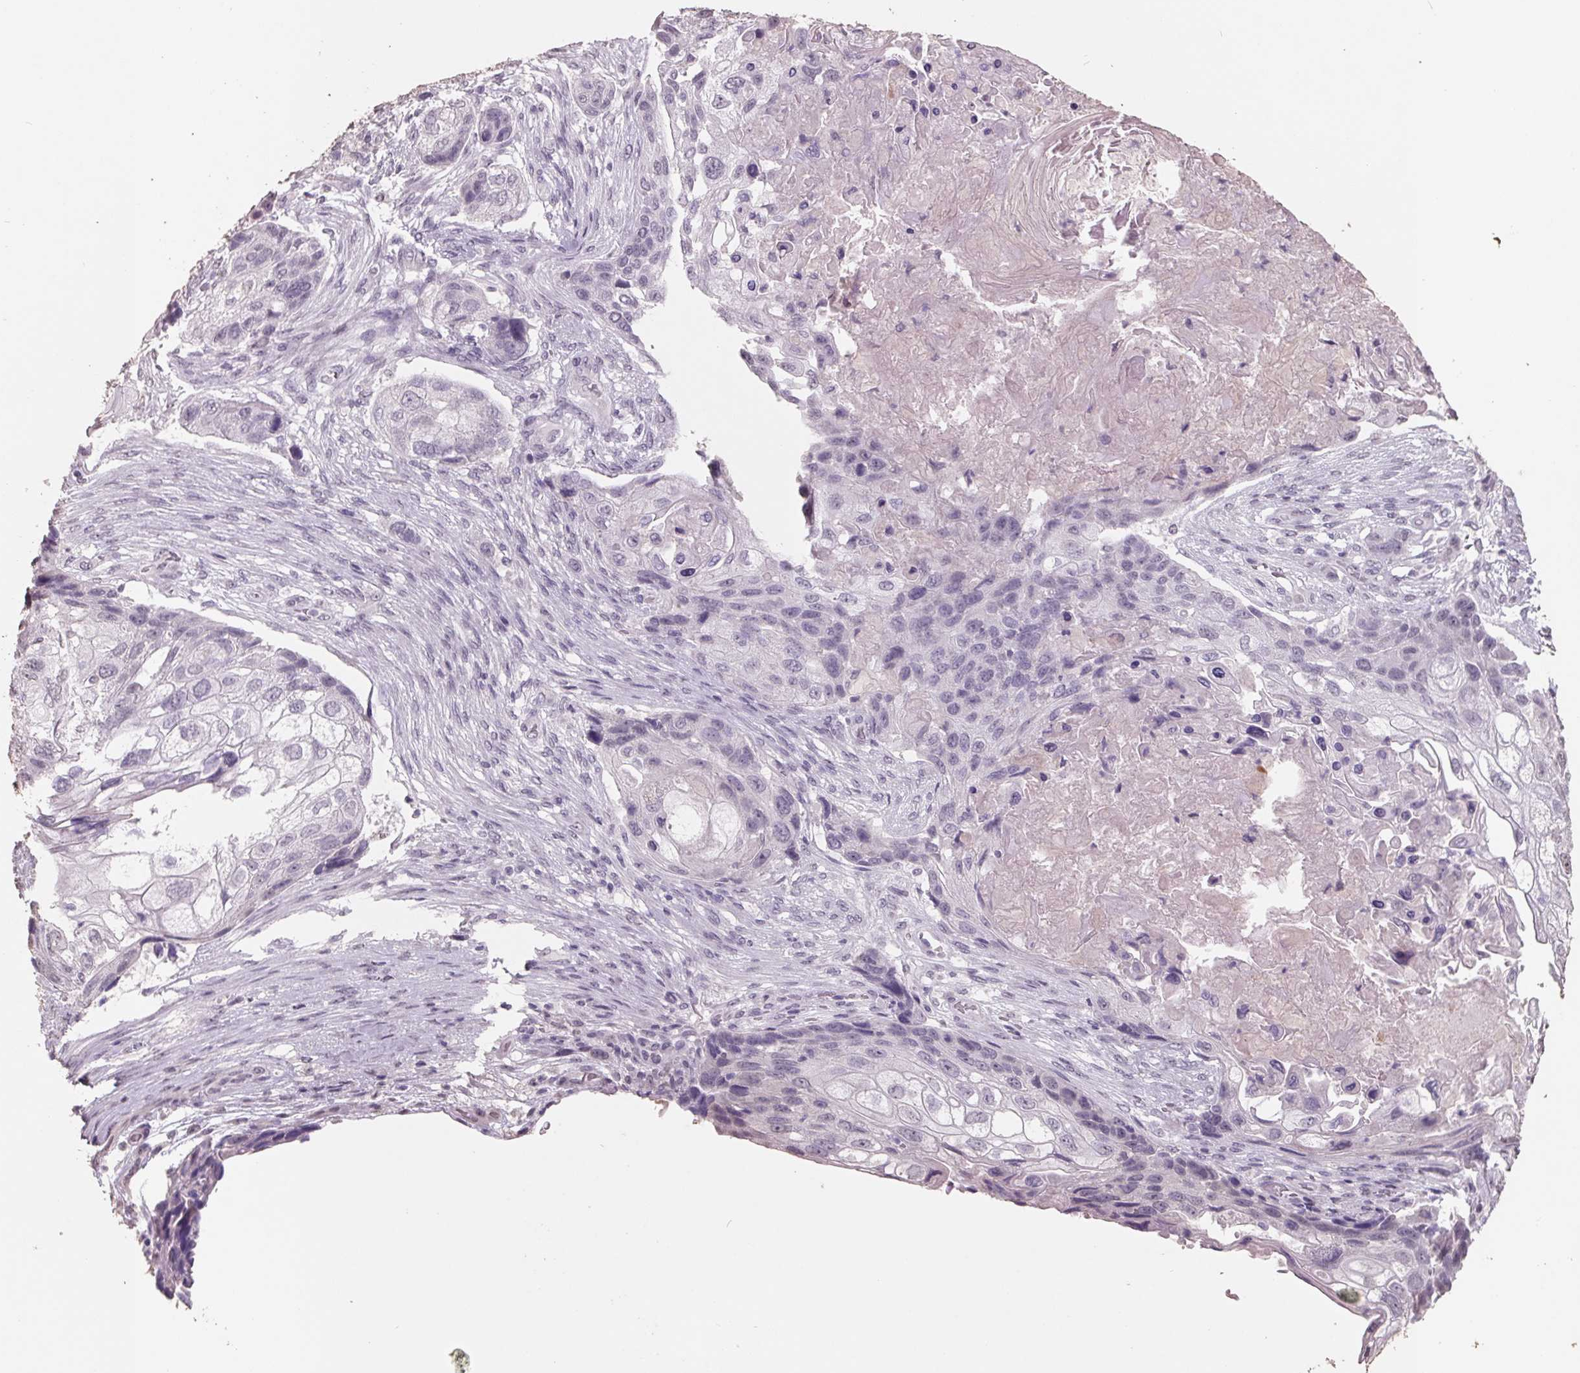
{"staining": {"intensity": "negative", "quantity": "none", "location": "none"}, "tissue": "lung cancer", "cell_type": "Tumor cells", "image_type": "cancer", "snomed": [{"axis": "morphology", "description": "Squamous cell carcinoma, NOS"}, {"axis": "topography", "description": "Lung"}], "caption": "This is an immunohistochemistry (IHC) histopathology image of squamous cell carcinoma (lung). There is no expression in tumor cells.", "gene": "FTCD", "patient": {"sex": "male", "age": 69}}